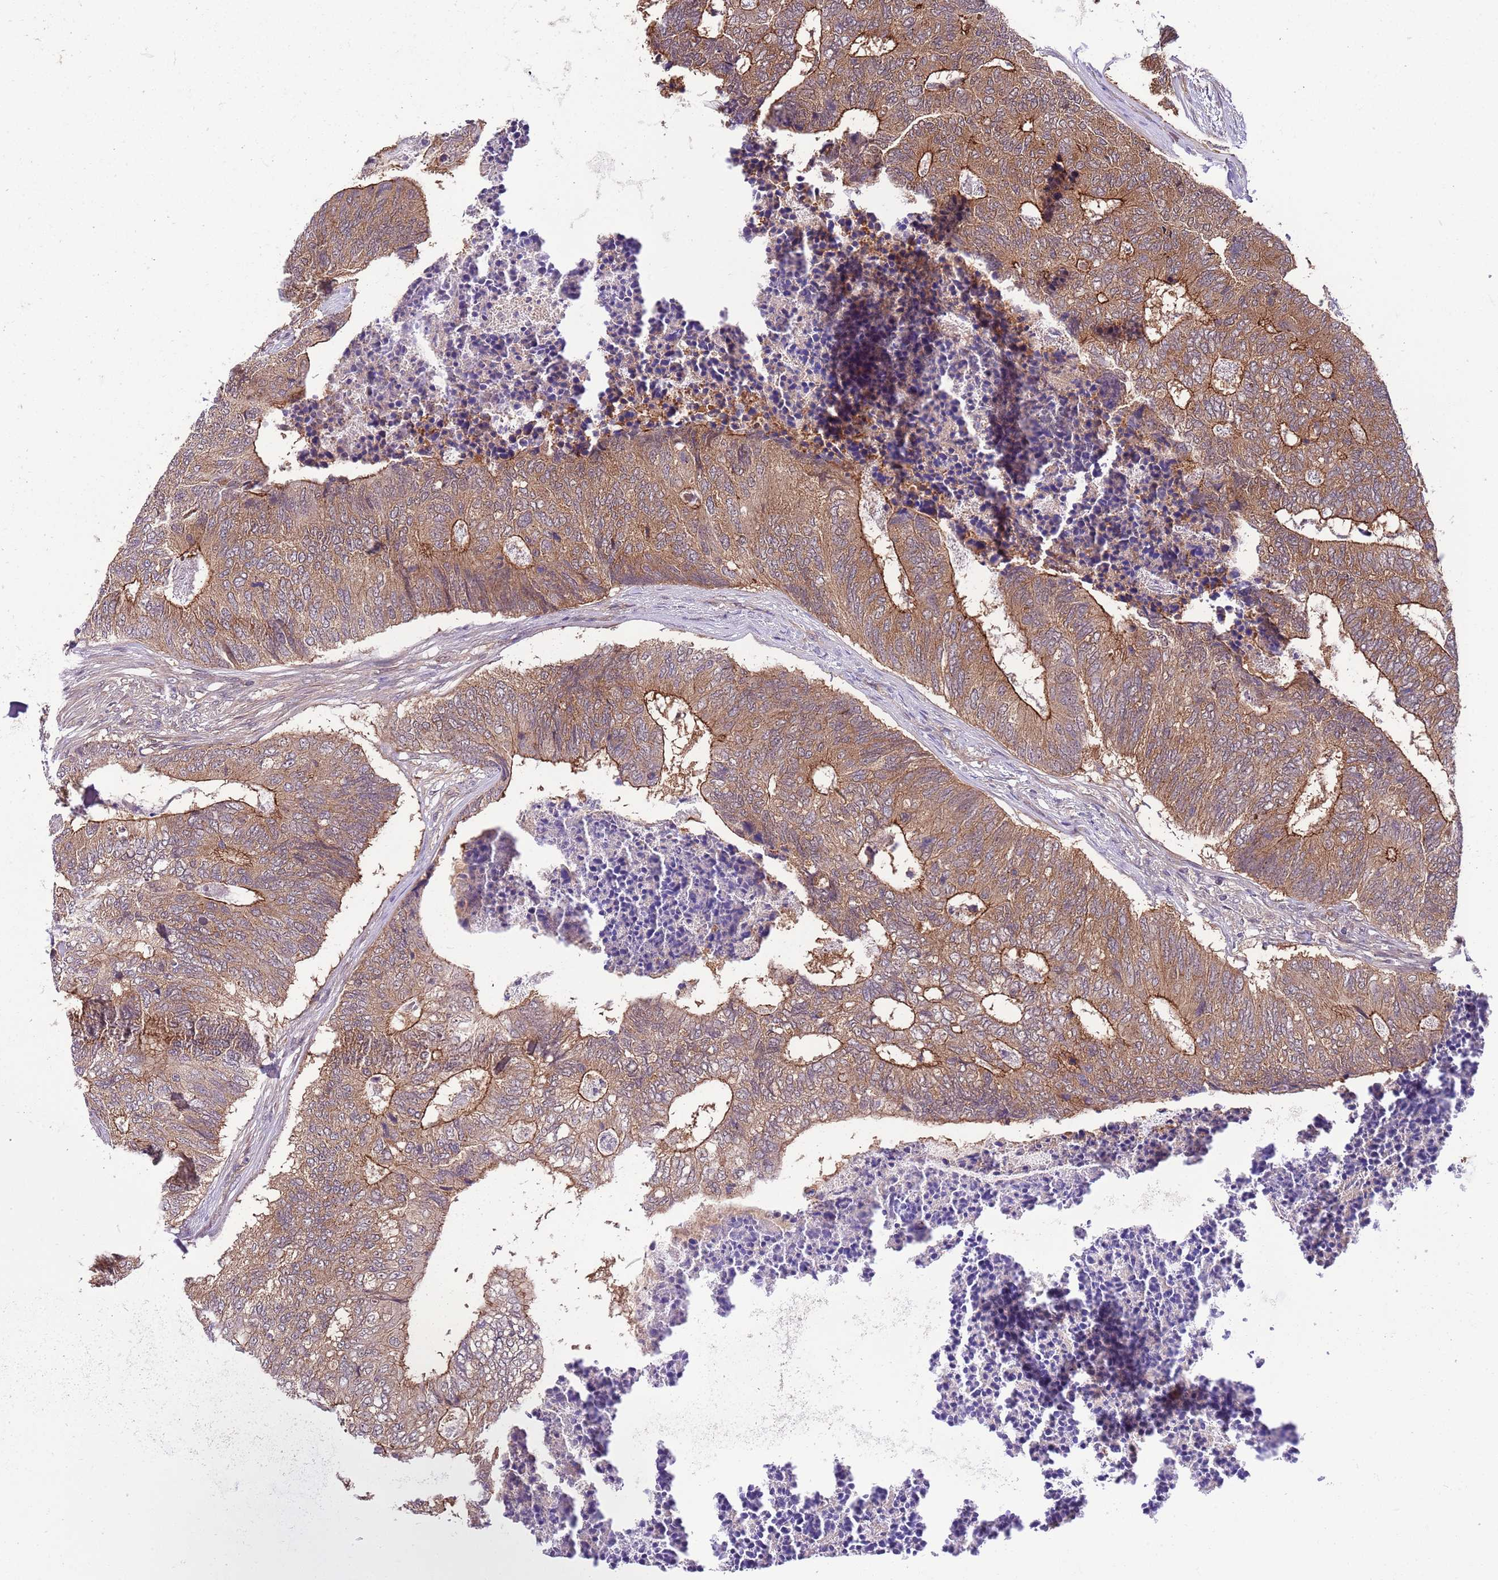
{"staining": {"intensity": "moderate", "quantity": ">75%", "location": "cytoplasmic/membranous"}, "tissue": "colorectal cancer", "cell_type": "Tumor cells", "image_type": "cancer", "snomed": [{"axis": "morphology", "description": "Adenocarcinoma, NOS"}, {"axis": "topography", "description": "Colon"}], "caption": "Adenocarcinoma (colorectal) was stained to show a protein in brown. There is medium levels of moderate cytoplasmic/membranous positivity in about >75% of tumor cells. (brown staining indicates protein expression, while blue staining denotes nuclei).", "gene": "DONSON", "patient": {"sex": "female", "age": 67}}